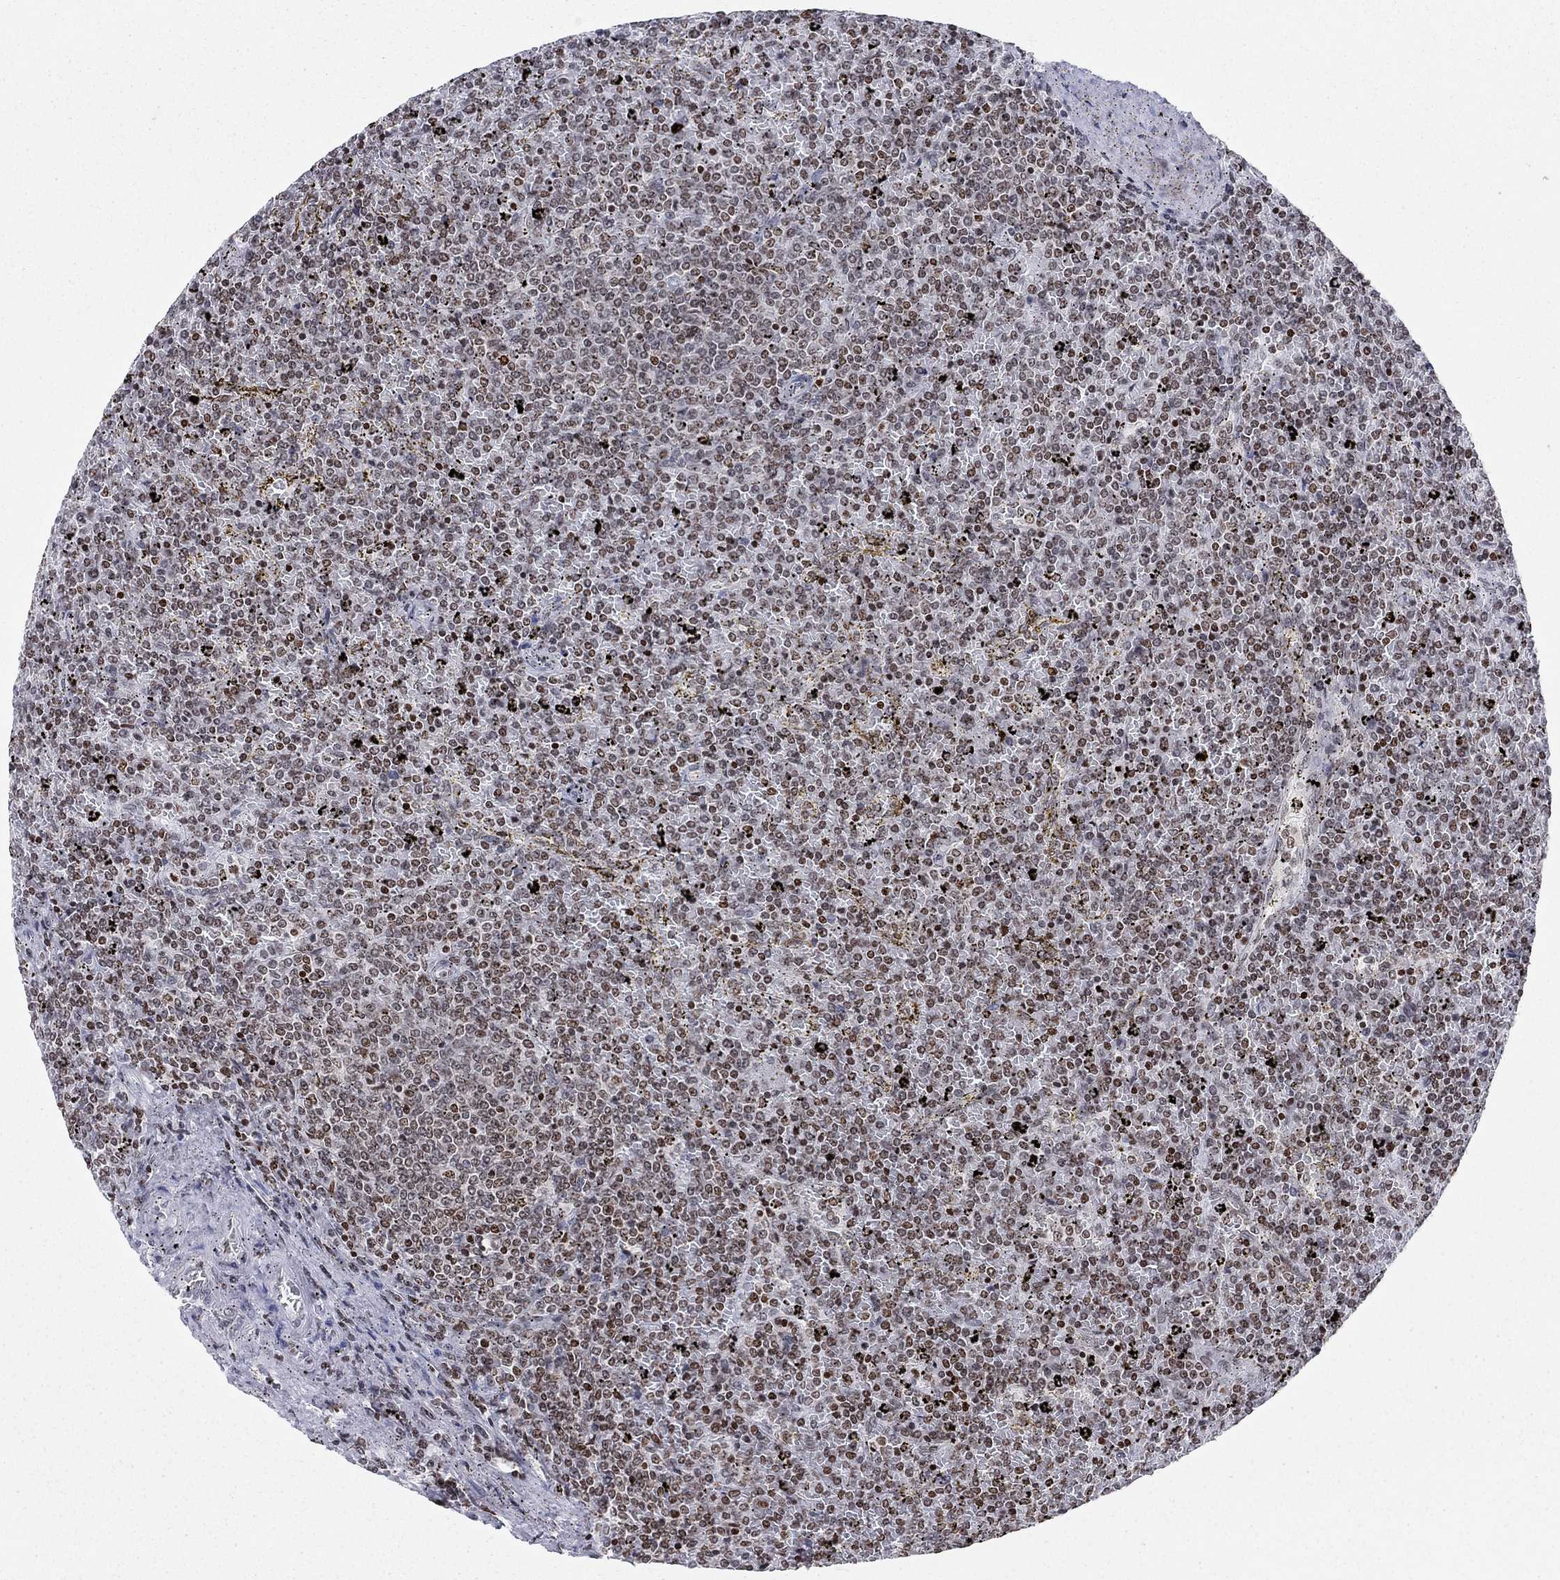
{"staining": {"intensity": "moderate", "quantity": "<25%", "location": "nuclear"}, "tissue": "lymphoma", "cell_type": "Tumor cells", "image_type": "cancer", "snomed": [{"axis": "morphology", "description": "Malignant lymphoma, non-Hodgkin's type, Low grade"}, {"axis": "topography", "description": "Spleen"}], "caption": "Protein positivity by immunohistochemistry (IHC) shows moderate nuclear expression in about <25% of tumor cells in lymphoma.", "gene": "H2AX", "patient": {"sex": "female", "age": 77}}